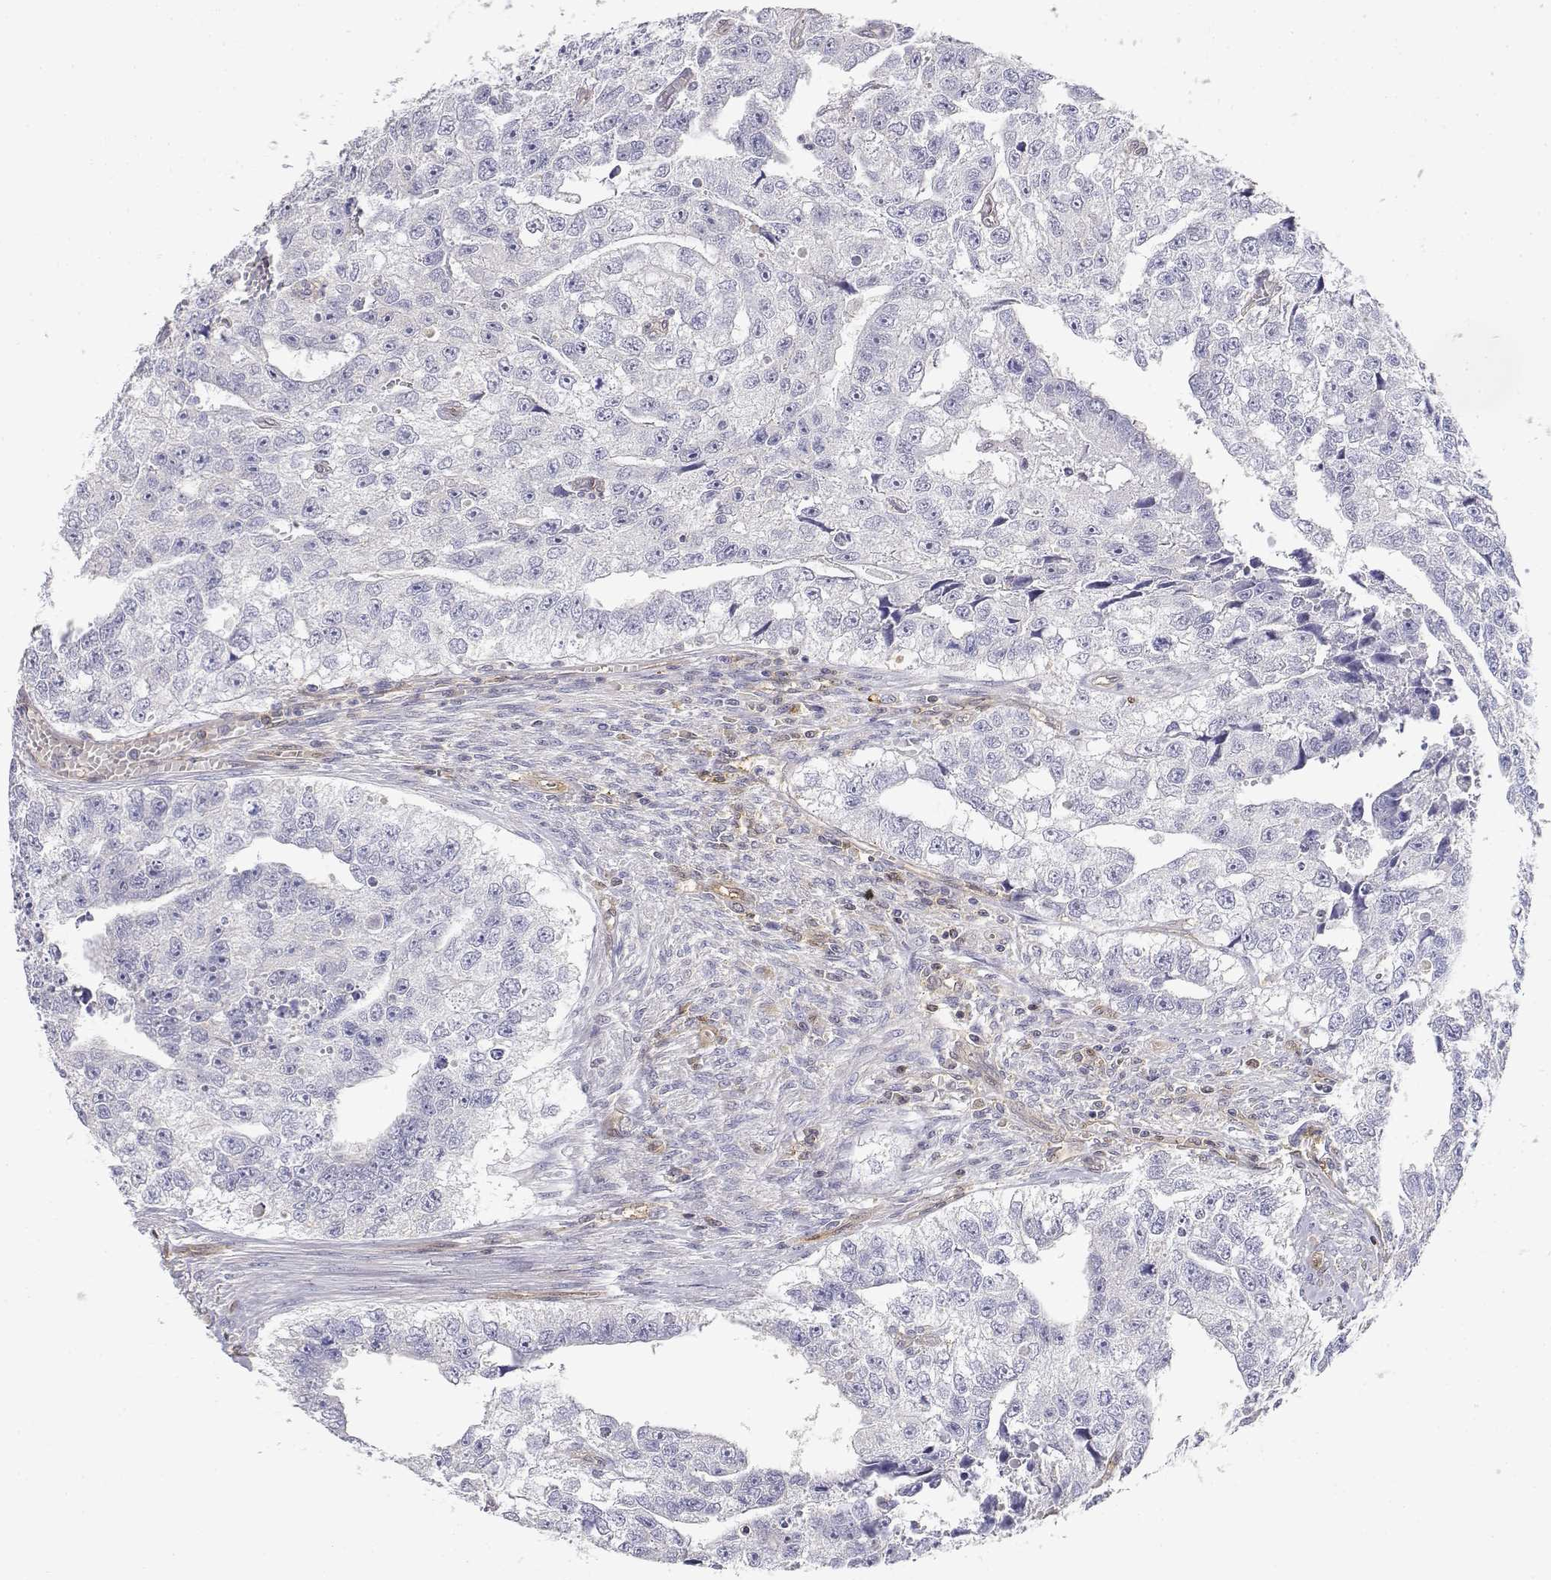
{"staining": {"intensity": "negative", "quantity": "none", "location": "none"}, "tissue": "testis cancer", "cell_type": "Tumor cells", "image_type": "cancer", "snomed": [{"axis": "morphology", "description": "Carcinoma, Embryonal, NOS"}, {"axis": "morphology", "description": "Teratoma, malignant, NOS"}, {"axis": "topography", "description": "Testis"}], "caption": "Human testis cancer stained for a protein using immunohistochemistry (IHC) shows no staining in tumor cells.", "gene": "ADA", "patient": {"sex": "male", "age": 44}}